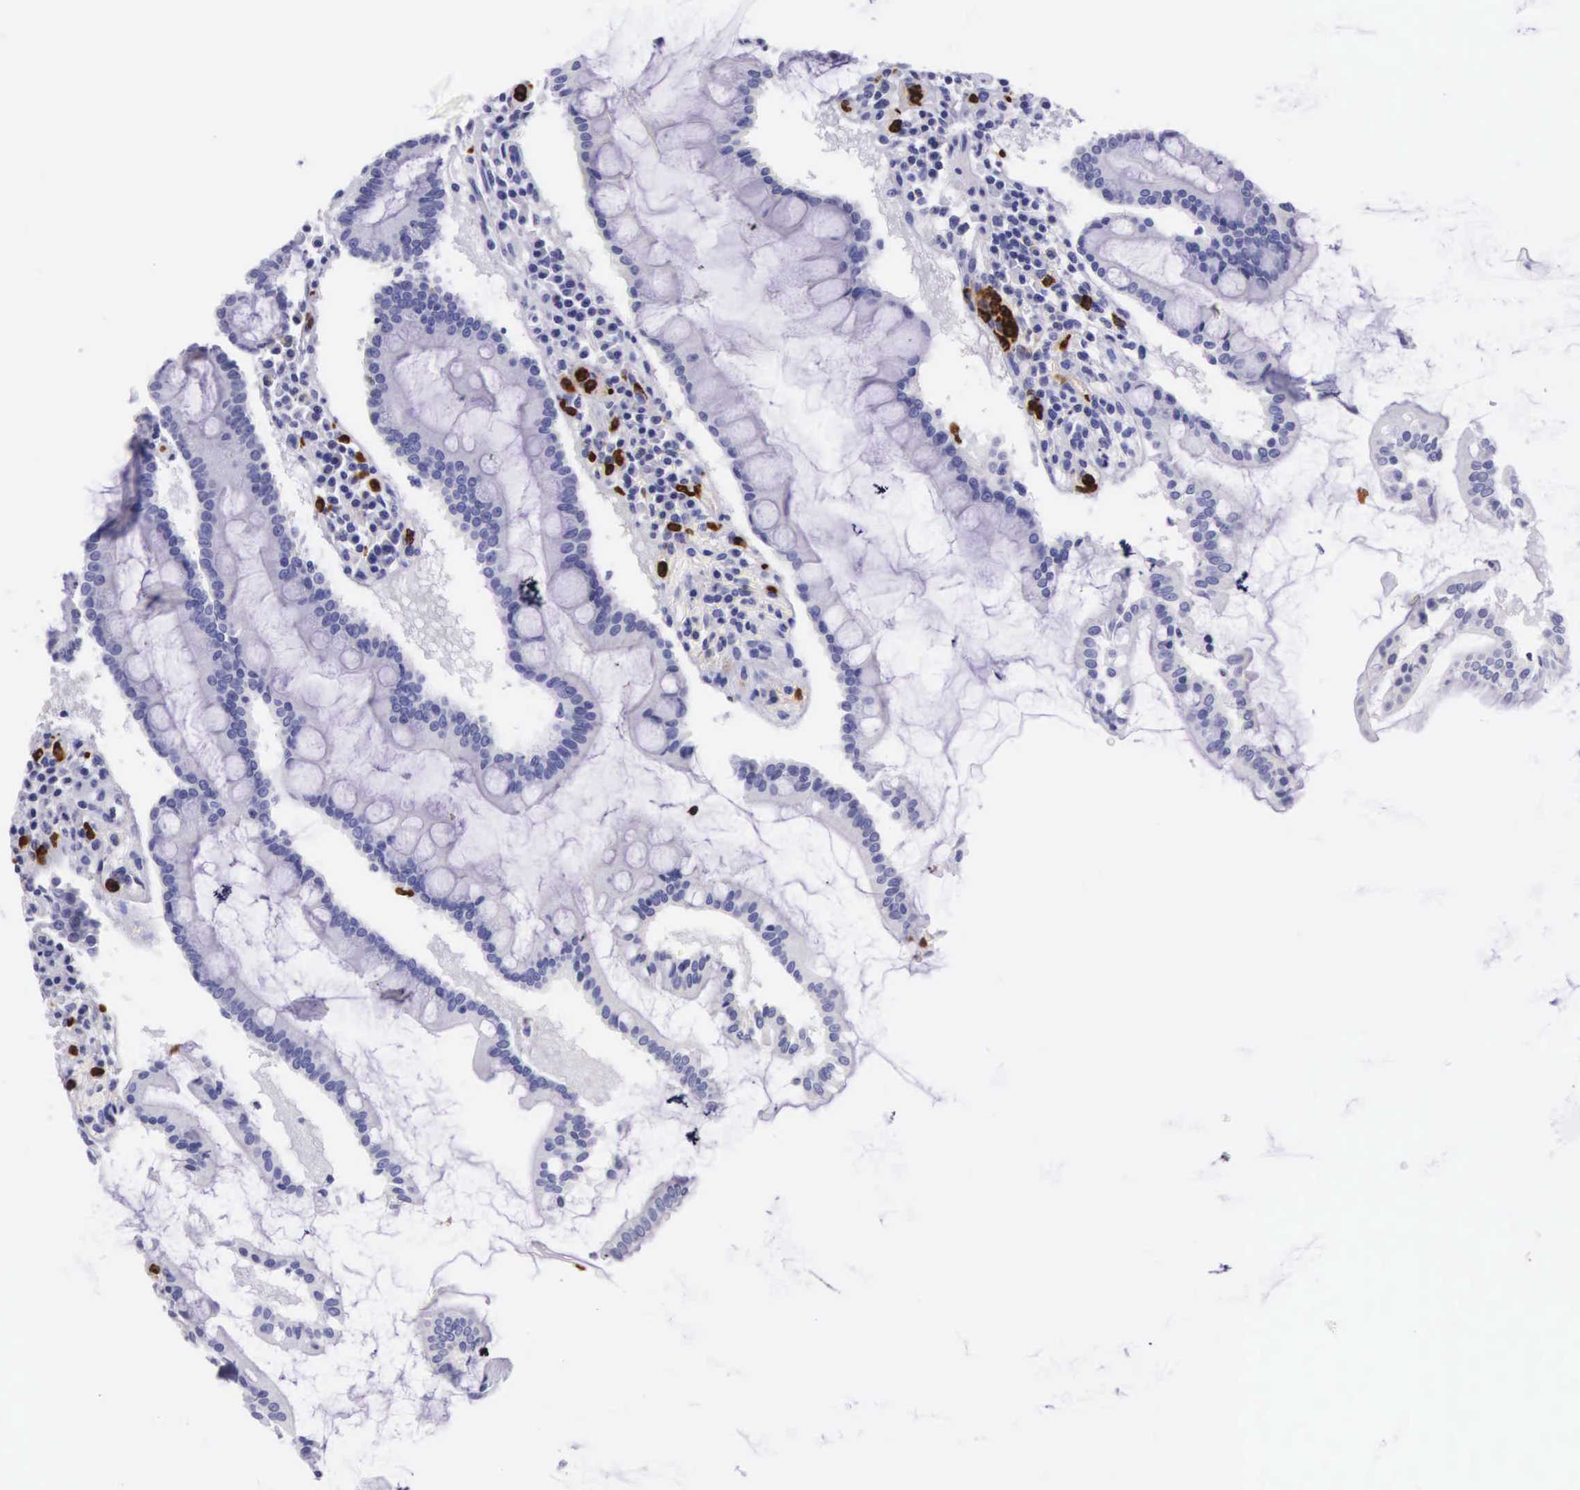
{"staining": {"intensity": "negative", "quantity": "none", "location": "none"}, "tissue": "duodenum", "cell_type": "Glandular cells", "image_type": "normal", "snomed": [{"axis": "morphology", "description": "Normal tissue, NOS"}, {"axis": "topography", "description": "Duodenum"}], "caption": "Immunohistochemistry histopathology image of normal human duodenum stained for a protein (brown), which shows no expression in glandular cells.", "gene": "FCN1", "patient": {"sex": "male", "age": 73}}